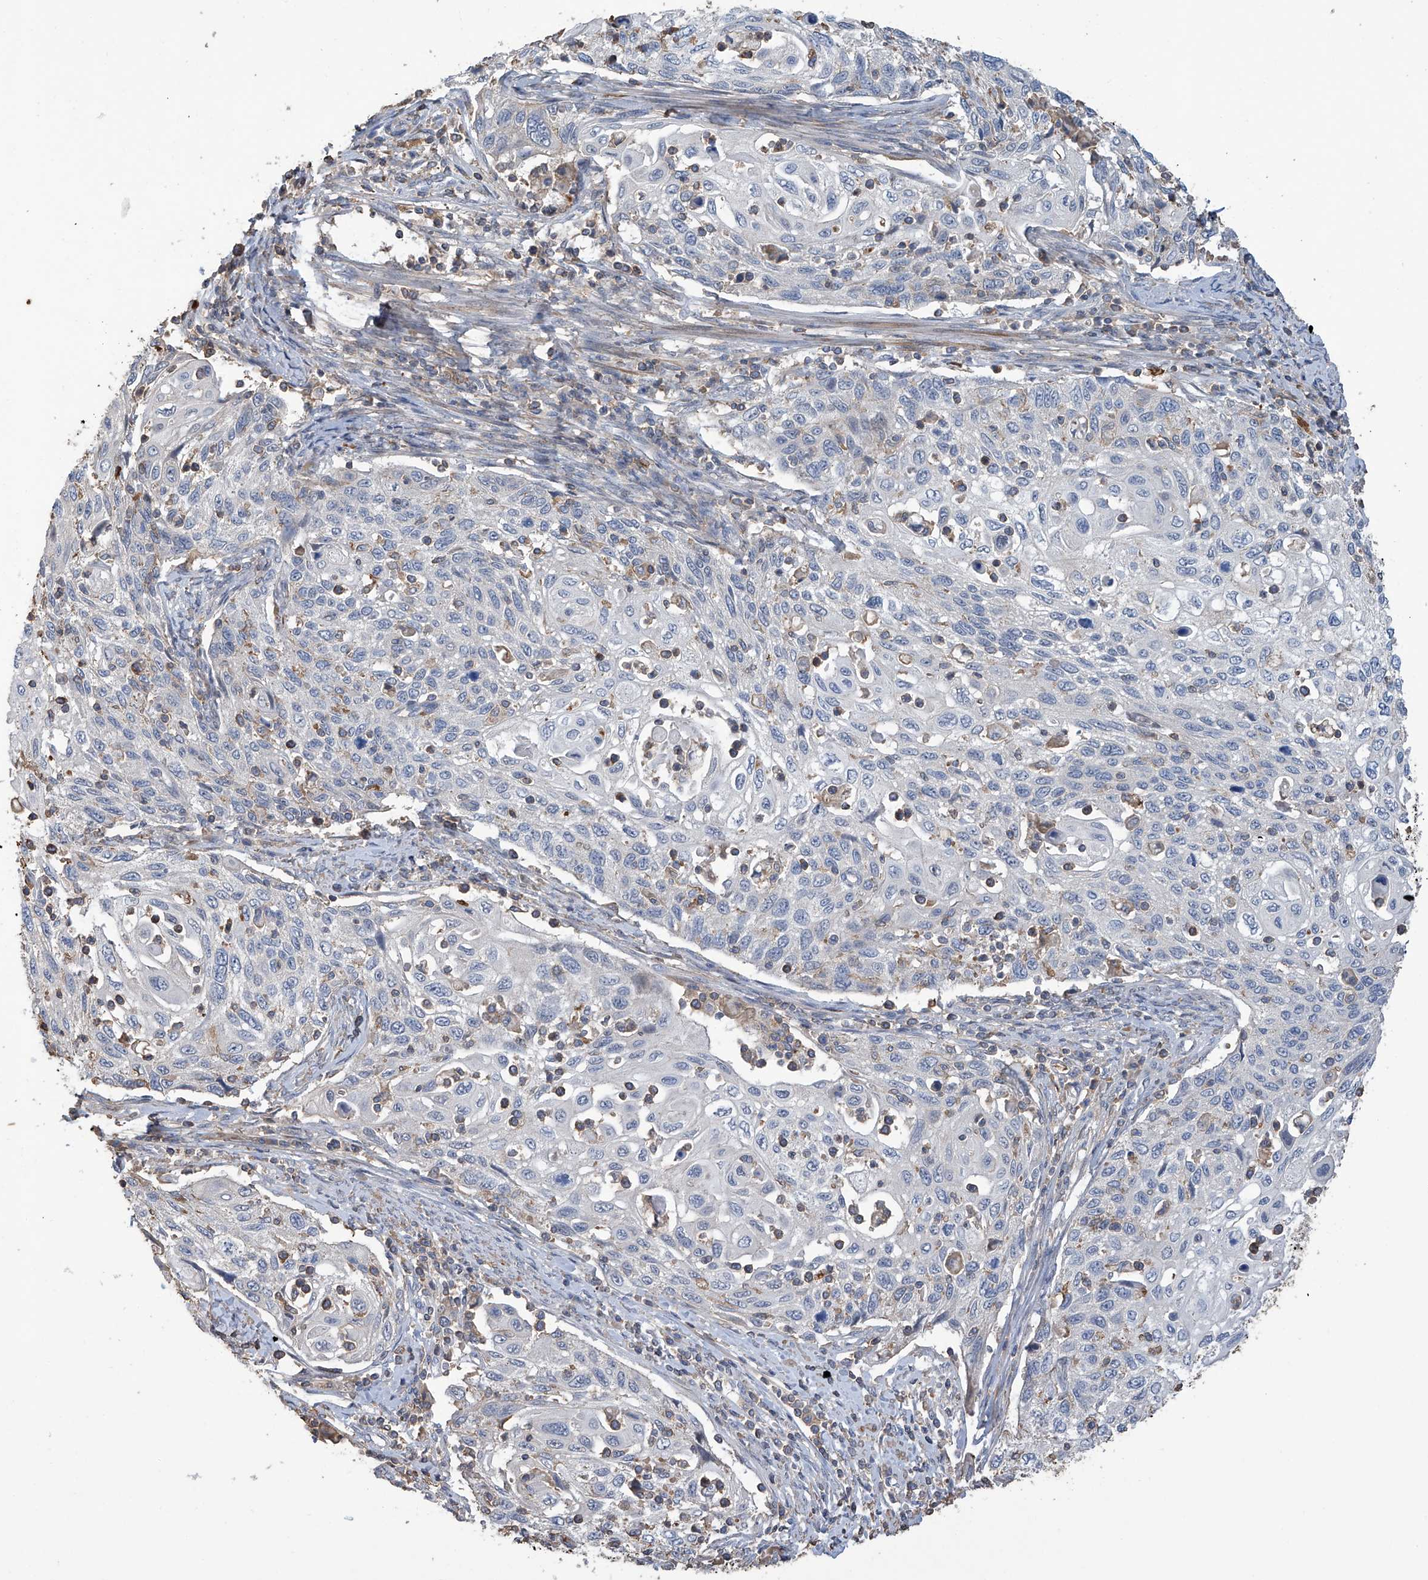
{"staining": {"intensity": "negative", "quantity": "none", "location": "none"}, "tissue": "cervical cancer", "cell_type": "Tumor cells", "image_type": "cancer", "snomed": [{"axis": "morphology", "description": "Squamous cell carcinoma, NOS"}, {"axis": "topography", "description": "Cervix"}], "caption": "The image displays no staining of tumor cells in squamous cell carcinoma (cervical).", "gene": "SLFN14", "patient": {"sex": "female", "age": 70}}